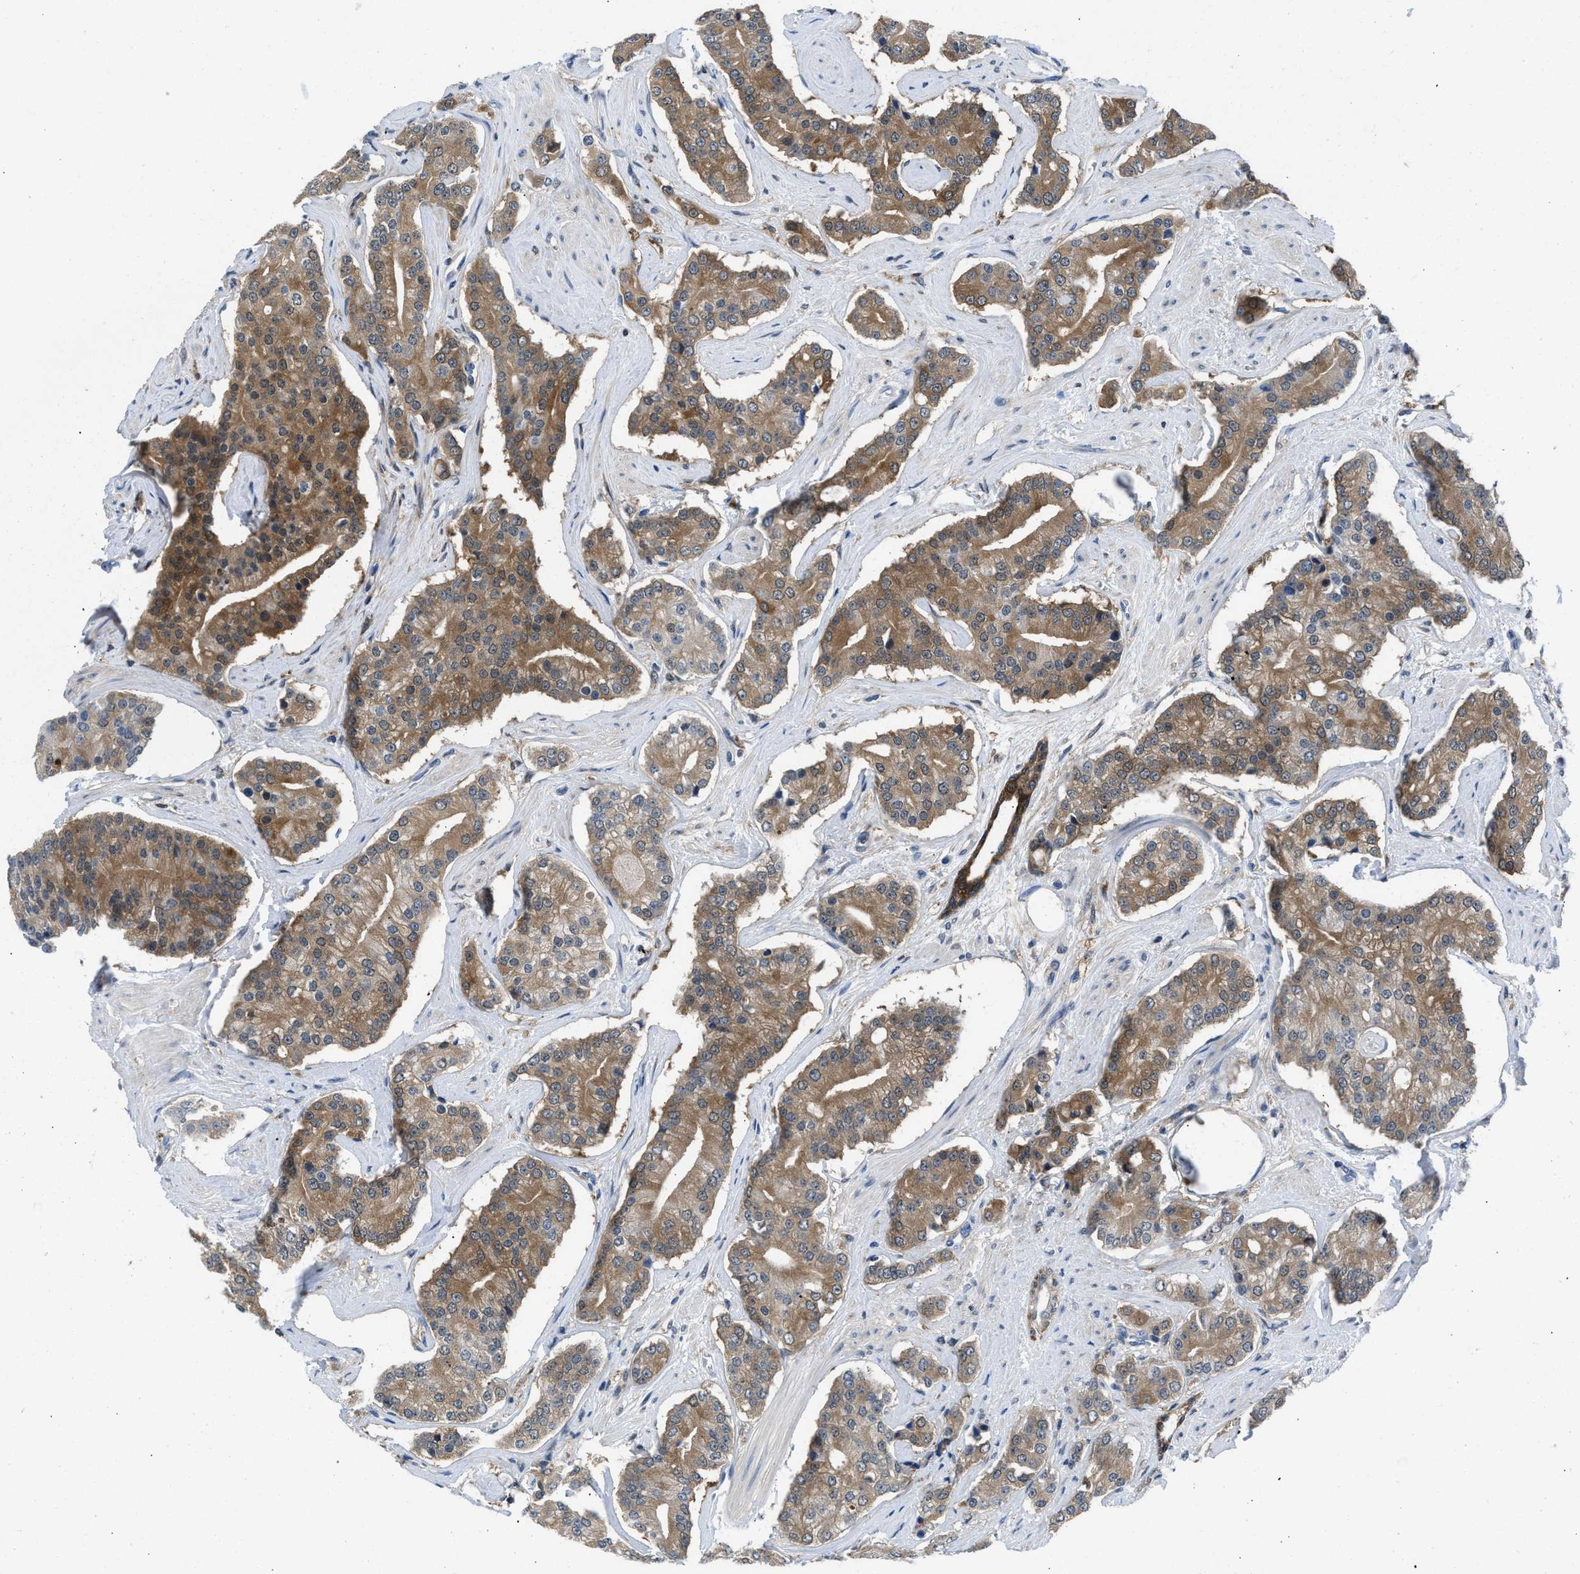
{"staining": {"intensity": "moderate", "quantity": ">75%", "location": "cytoplasmic/membranous"}, "tissue": "prostate cancer", "cell_type": "Tumor cells", "image_type": "cancer", "snomed": [{"axis": "morphology", "description": "Adenocarcinoma, High grade"}, {"axis": "topography", "description": "Prostate"}], "caption": "High-grade adenocarcinoma (prostate) stained with DAB (3,3'-diaminobenzidine) immunohistochemistry (IHC) shows medium levels of moderate cytoplasmic/membranous staining in about >75% of tumor cells.", "gene": "CBR1", "patient": {"sex": "male", "age": 71}}